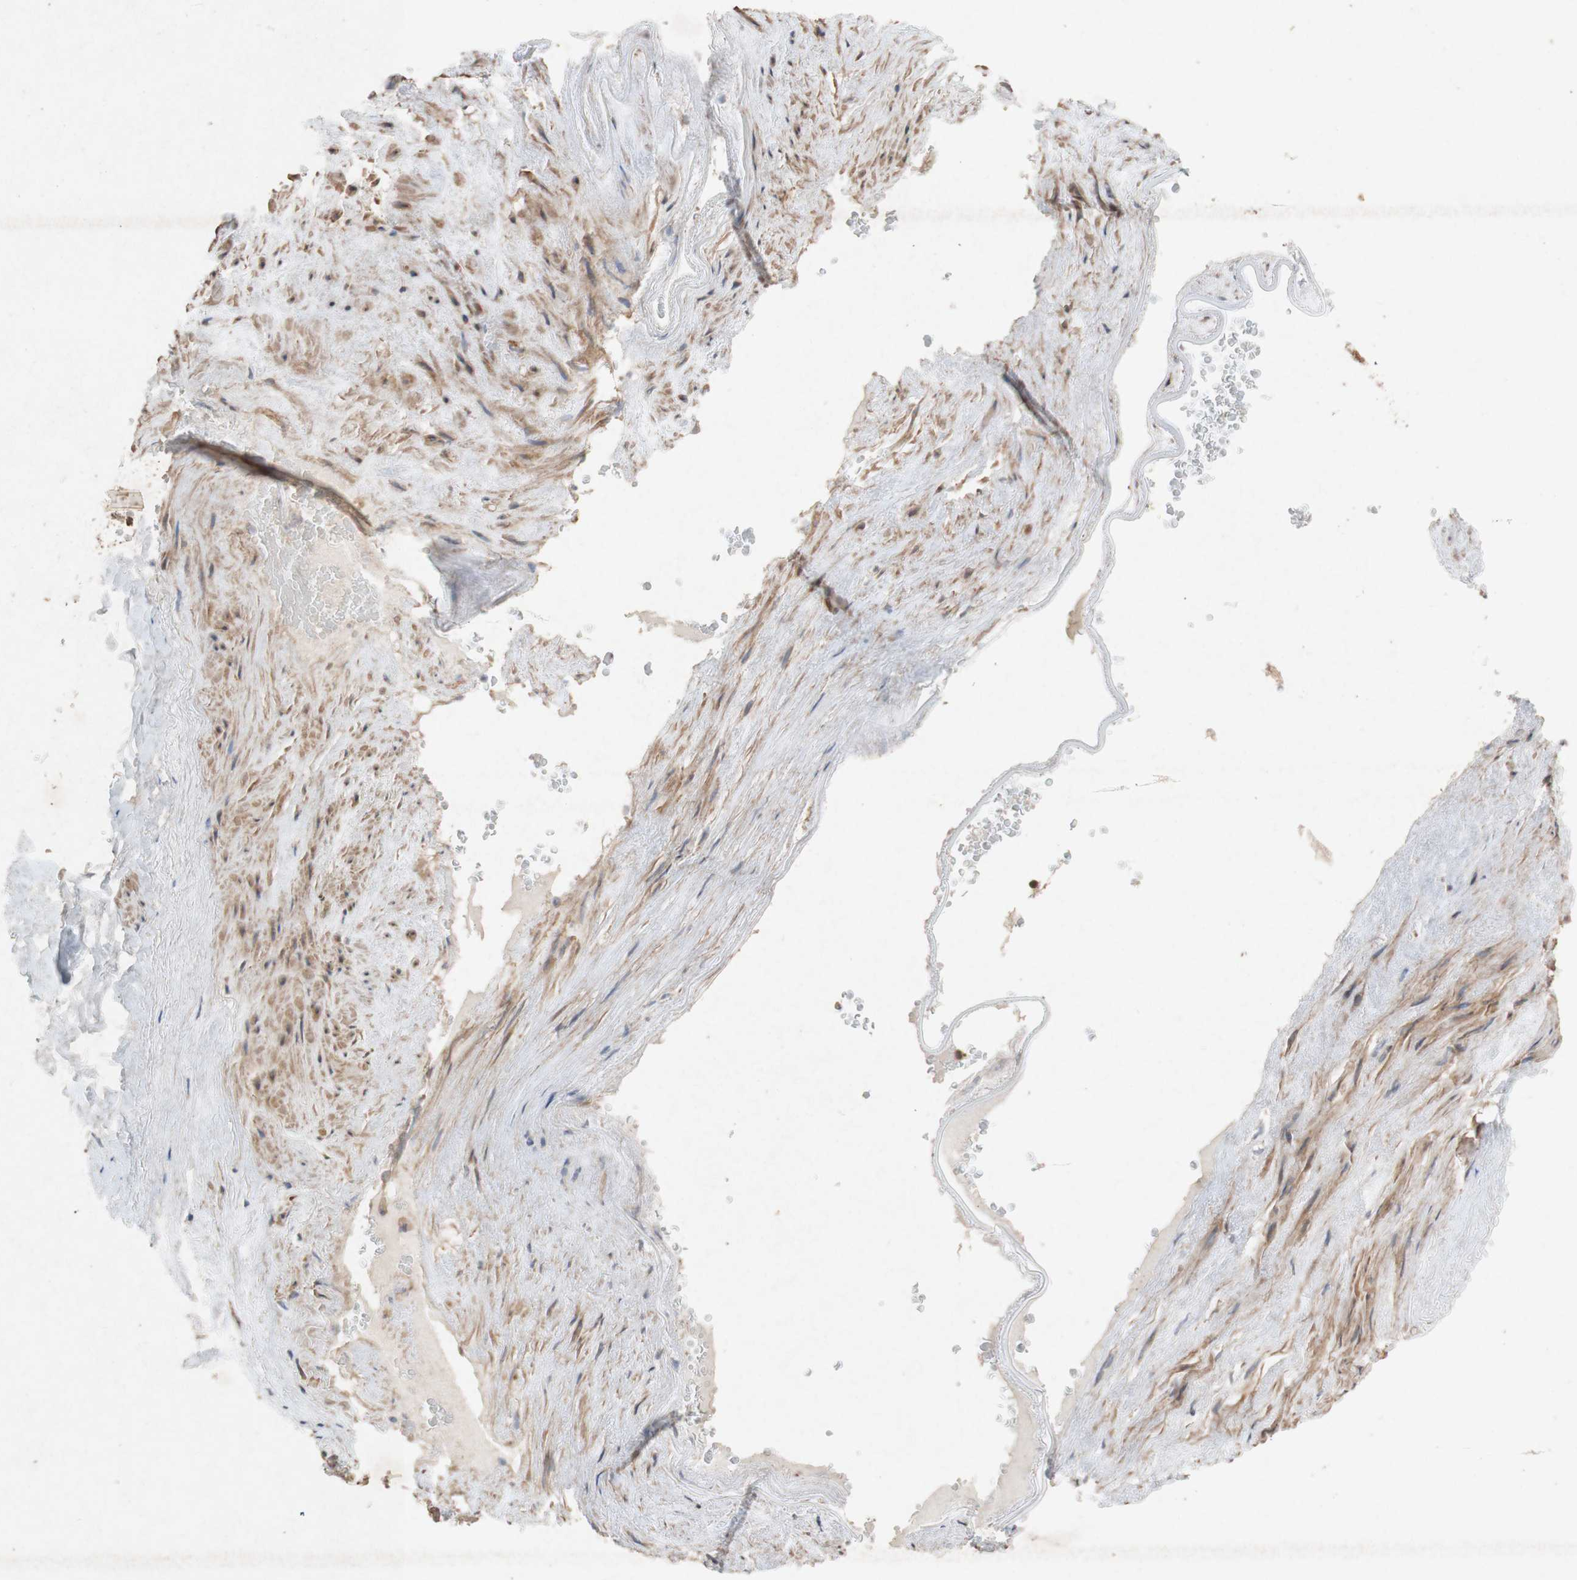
{"staining": {"intensity": "weak", "quantity": "25%-75%", "location": "cytoplasmic/membranous"}, "tissue": "adipose tissue", "cell_type": "Adipocytes", "image_type": "normal", "snomed": [{"axis": "morphology", "description": "Normal tissue, NOS"}, {"axis": "topography", "description": "Peripheral nerve tissue"}], "caption": "This histopathology image demonstrates immunohistochemistry staining of normal human adipose tissue, with low weak cytoplasmic/membranous staining in about 25%-75% of adipocytes.", "gene": "ATP6V1F", "patient": {"sex": "male", "age": 70}}